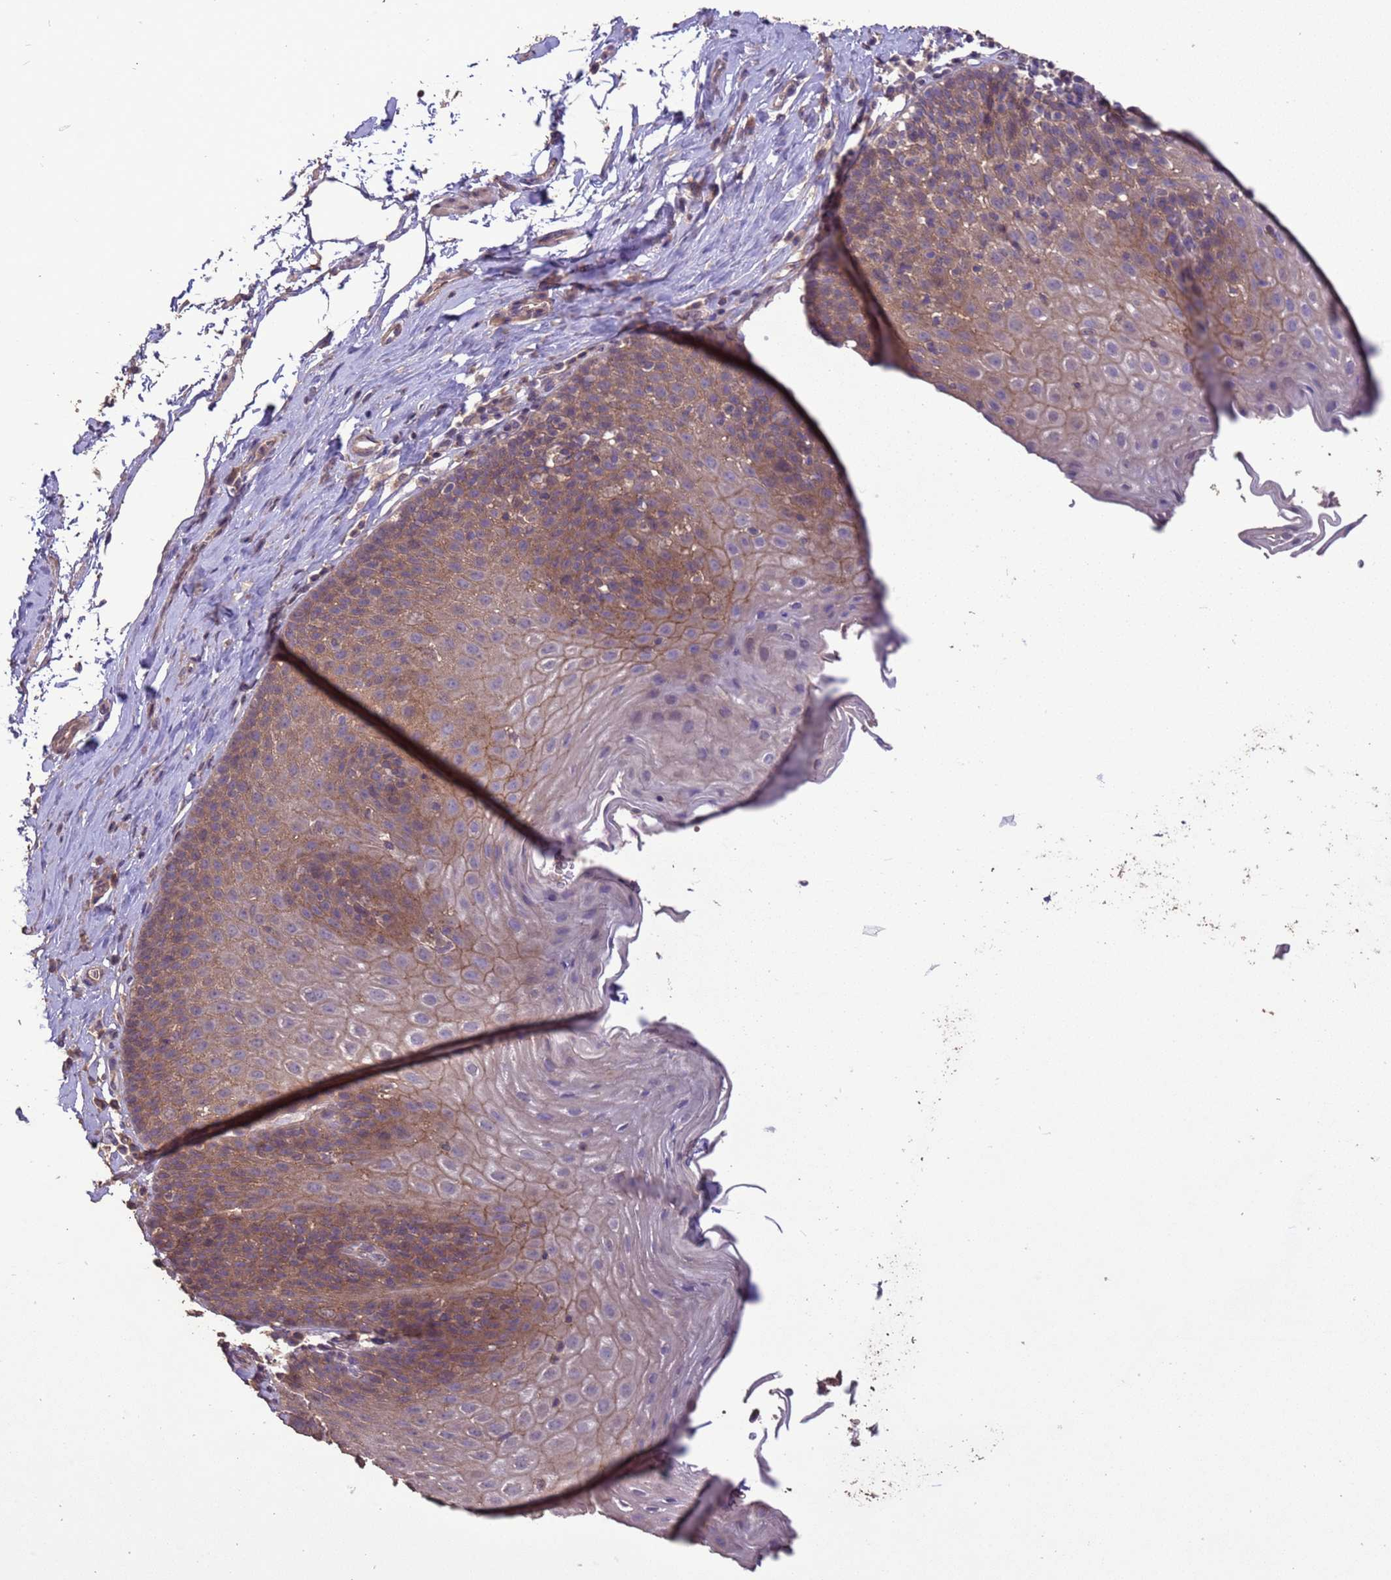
{"staining": {"intensity": "moderate", "quantity": ">75%", "location": "cytoplasmic/membranous,nuclear"}, "tissue": "esophagus", "cell_type": "Squamous epithelial cells", "image_type": "normal", "snomed": [{"axis": "morphology", "description": "Normal tissue, NOS"}, {"axis": "topography", "description": "Esophagus"}], "caption": "Protein staining of normal esophagus shows moderate cytoplasmic/membranous,nuclear positivity in approximately >75% of squamous epithelial cells.", "gene": "SLC9B2", "patient": {"sex": "female", "age": 61}}